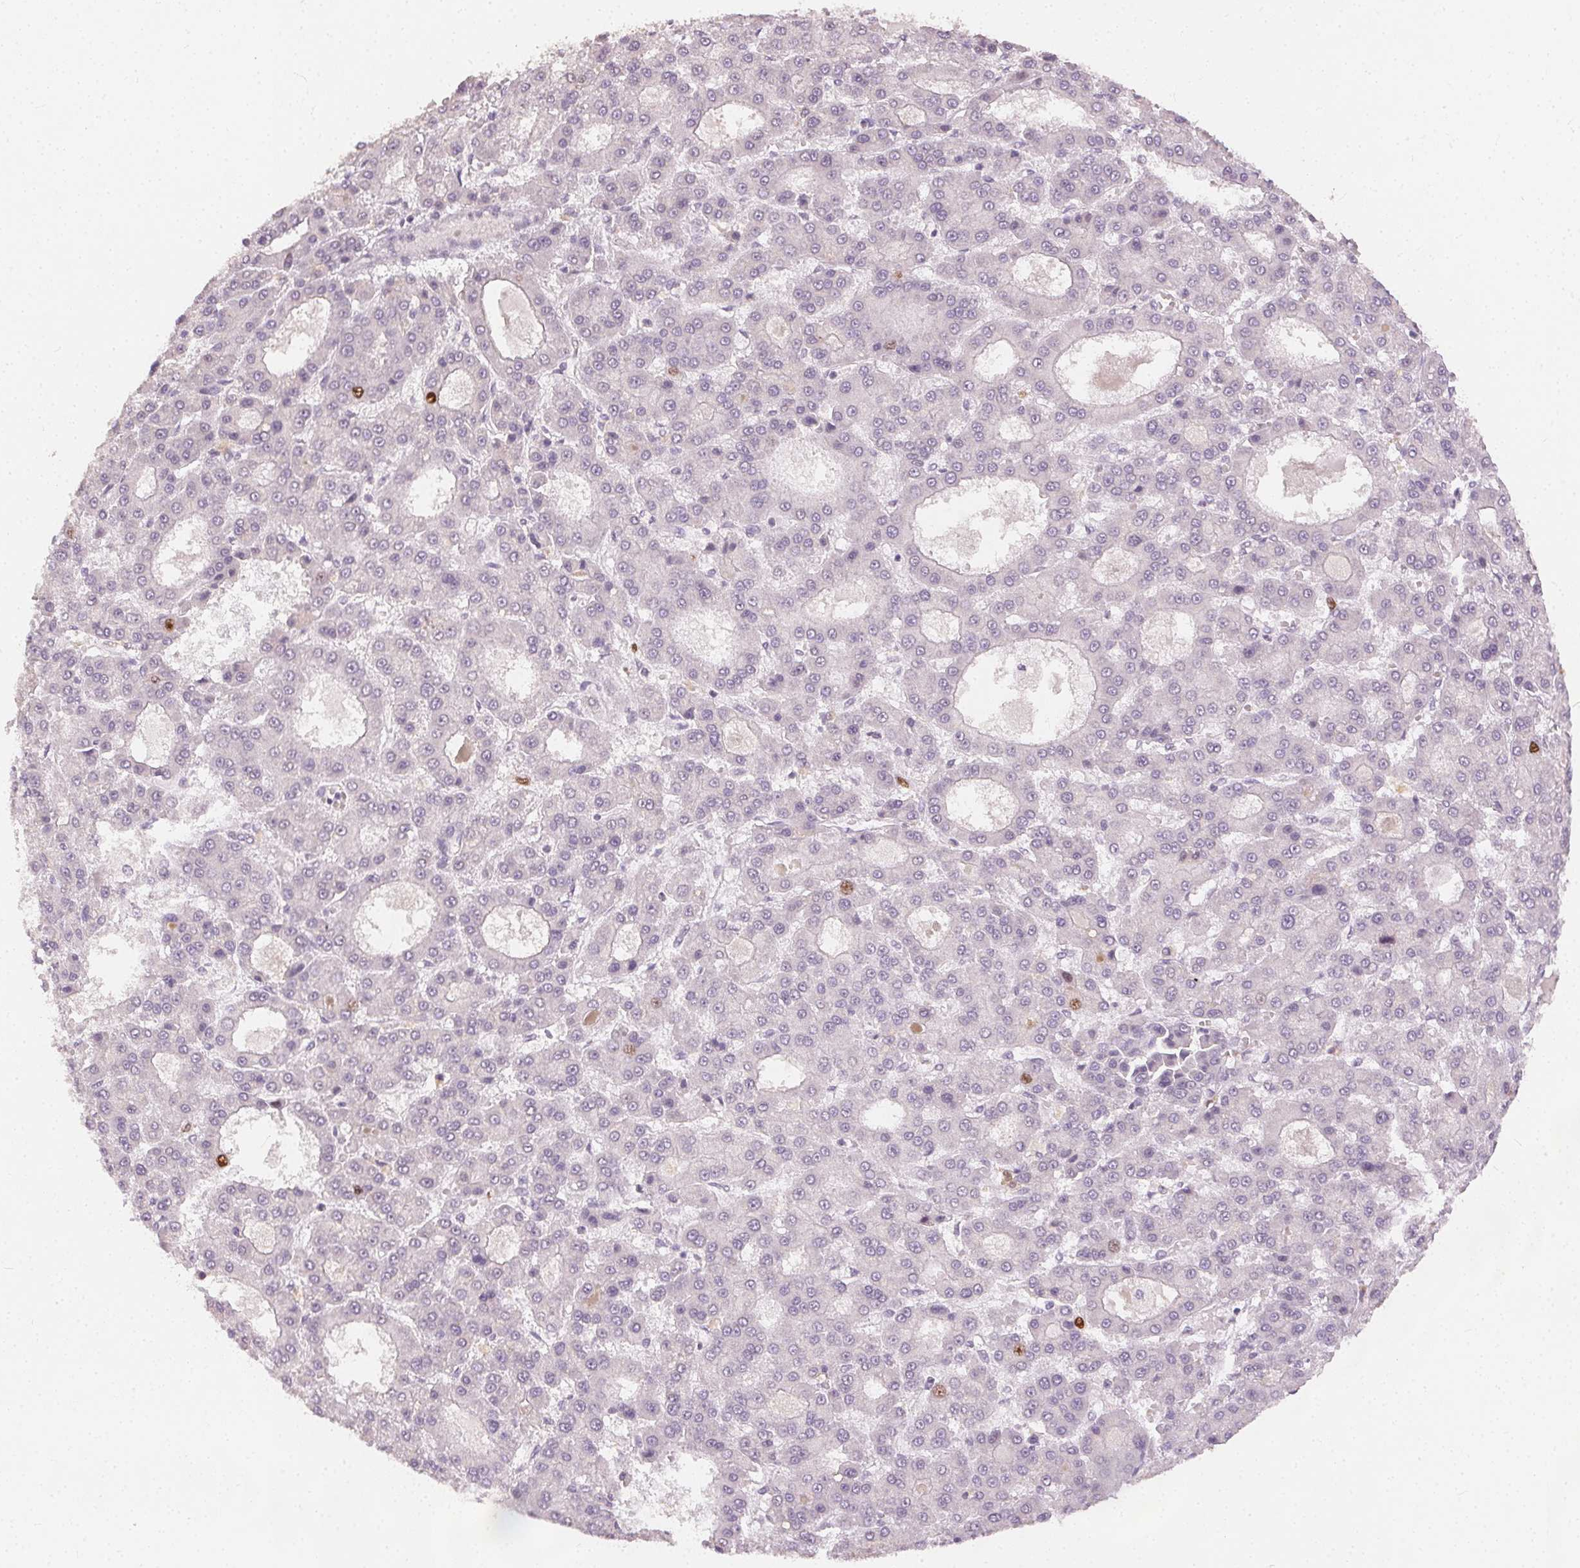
{"staining": {"intensity": "strong", "quantity": "<25%", "location": "nuclear"}, "tissue": "liver cancer", "cell_type": "Tumor cells", "image_type": "cancer", "snomed": [{"axis": "morphology", "description": "Carcinoma, Hepatocellular, NOS"}, {"axis": "topography", "description": "Liver"}], "caption": "A brown stain labels strong nuclear staining of a protein in liver cancer (hepatocellular carcinoma) tumor cells.", "gene": "ANLN", "patient": {"sex": "male", "age": 70}}